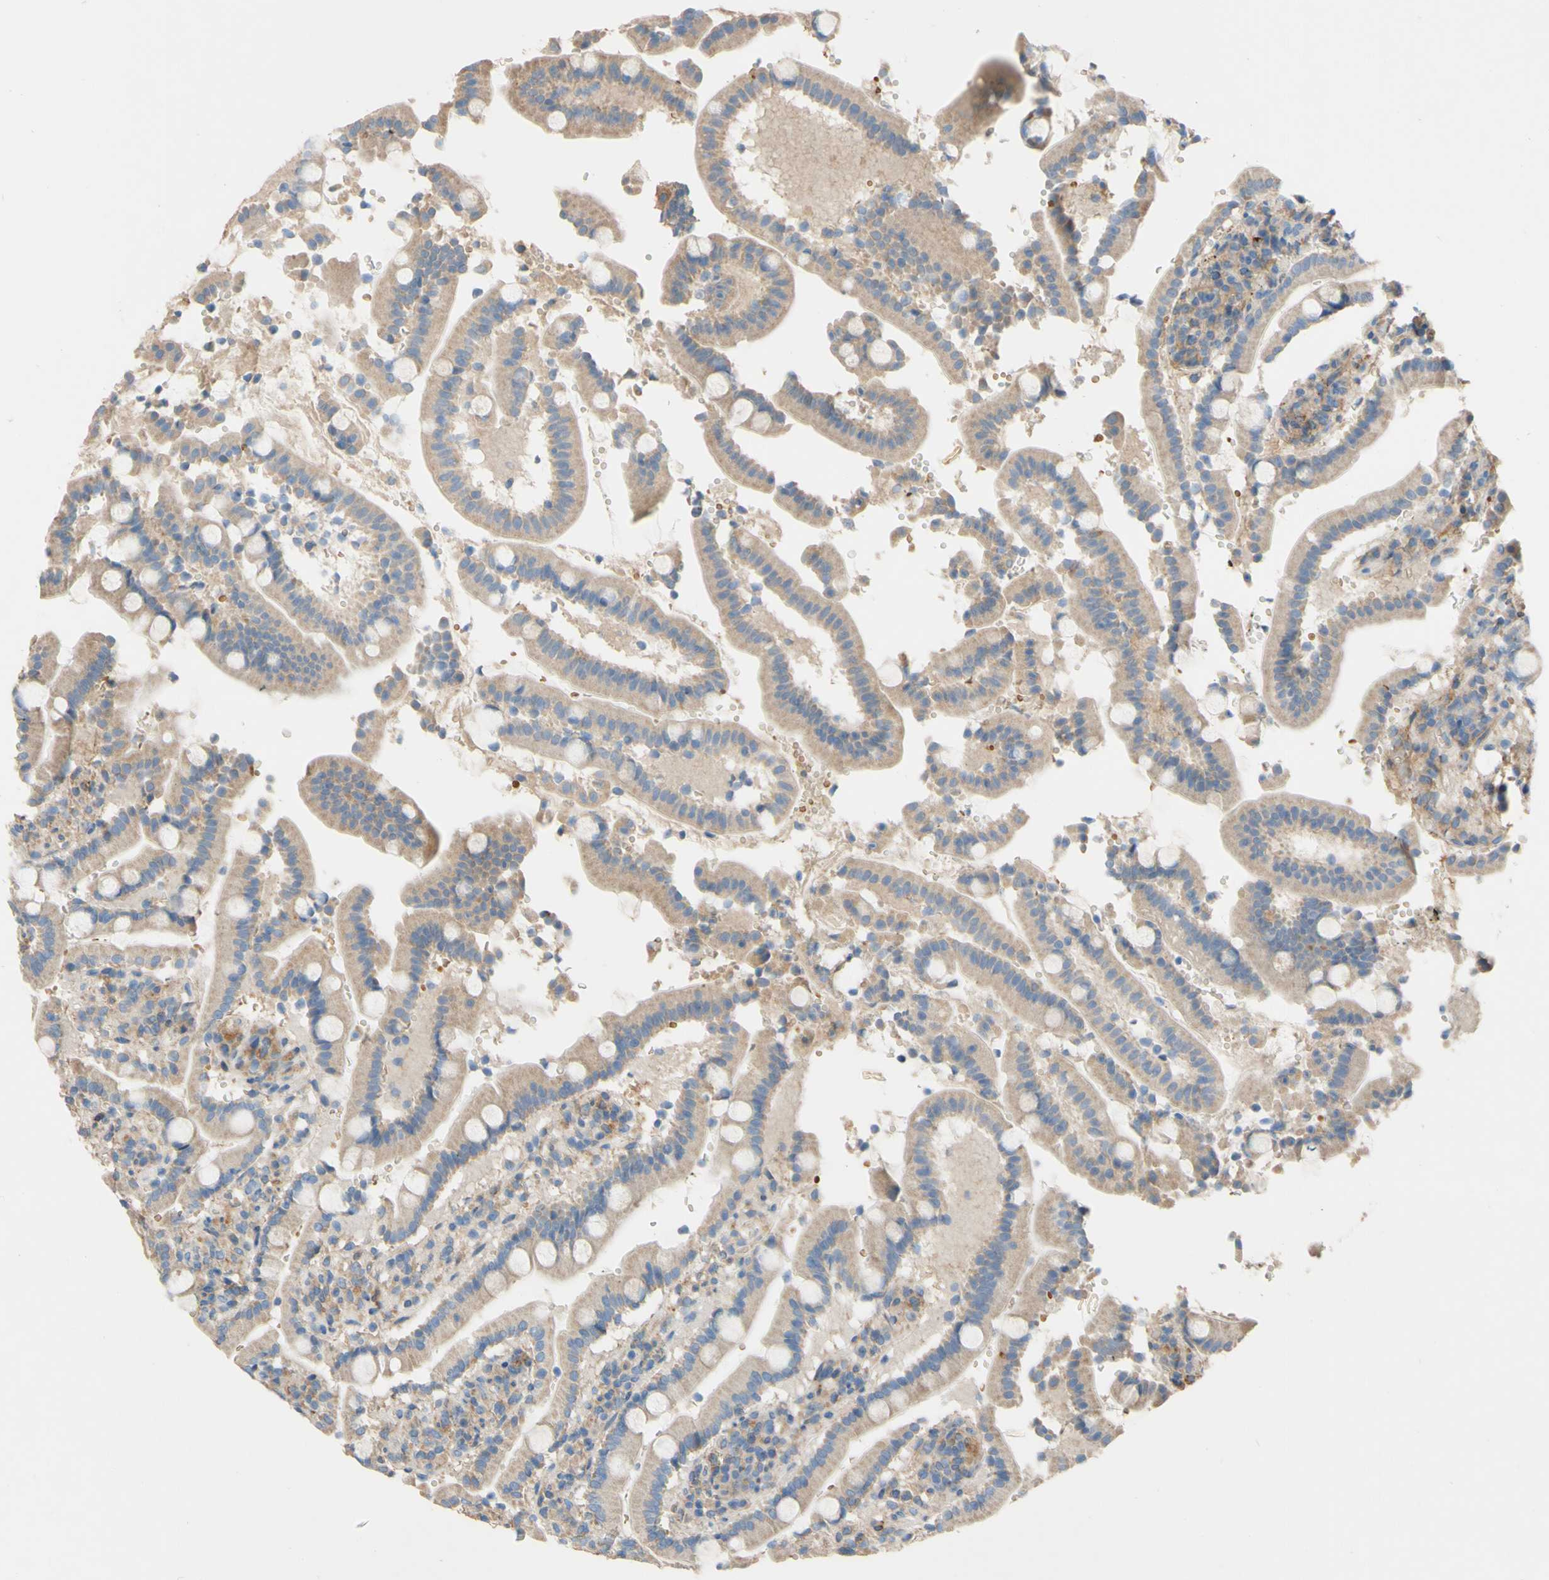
{"staining": {"intensity": "moderate", "quantity": ">75%", "location": "cytoplasmic/membranous"}, "tissue": "duodenum", "cell_type": "Glandular cells", "image_type": "normal", "snomed": [{"axis": "morphology", "description": "Normal tissue, NOS"}, {"axis": "topography", "description": "Small intestine, NOS"}], "caption": "Duodenum stained with a brown dye displays moderate cytoplasmic/membranous positive positivity in about >75% of glandular cells.", "gene": "DKK3", "patient": {"sex": "female", "age": 71}}